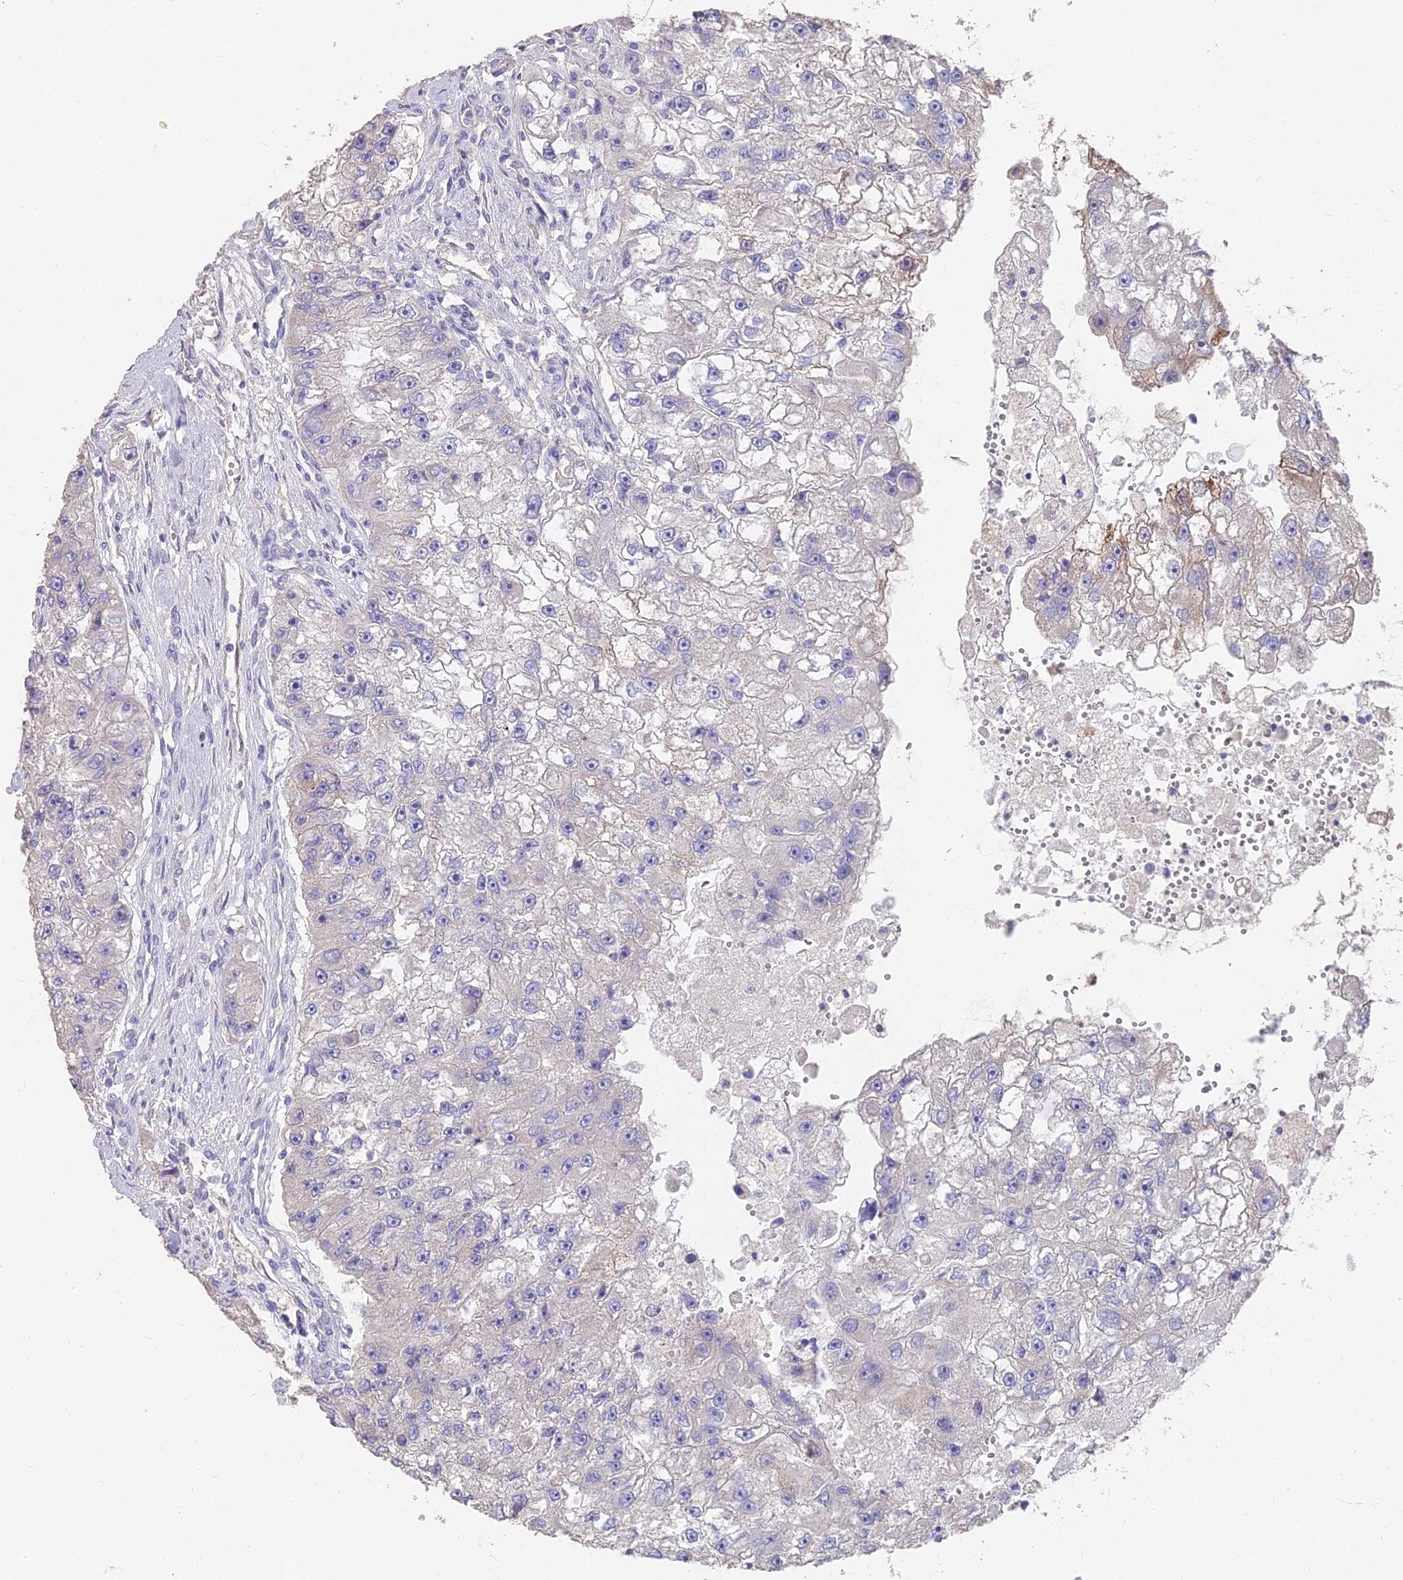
{"staining": {"intensity": "negative", "quantity": "none", "location": "none"}, "tissue": "renal cancer", "cell_type": "Tumor cells", "image_type": "cancer", "snomed": [{"axis": "morphology", "description": "Adenocarcinoma, NOS"}, {"axis": "topography", "description": "Kidney"}], "caption": "Photomicrograph shows no protein expression in tumor cells of renal cancer tissue.", "gene": "FAM168B", "patient": {"sex": "male", "age": 63}}